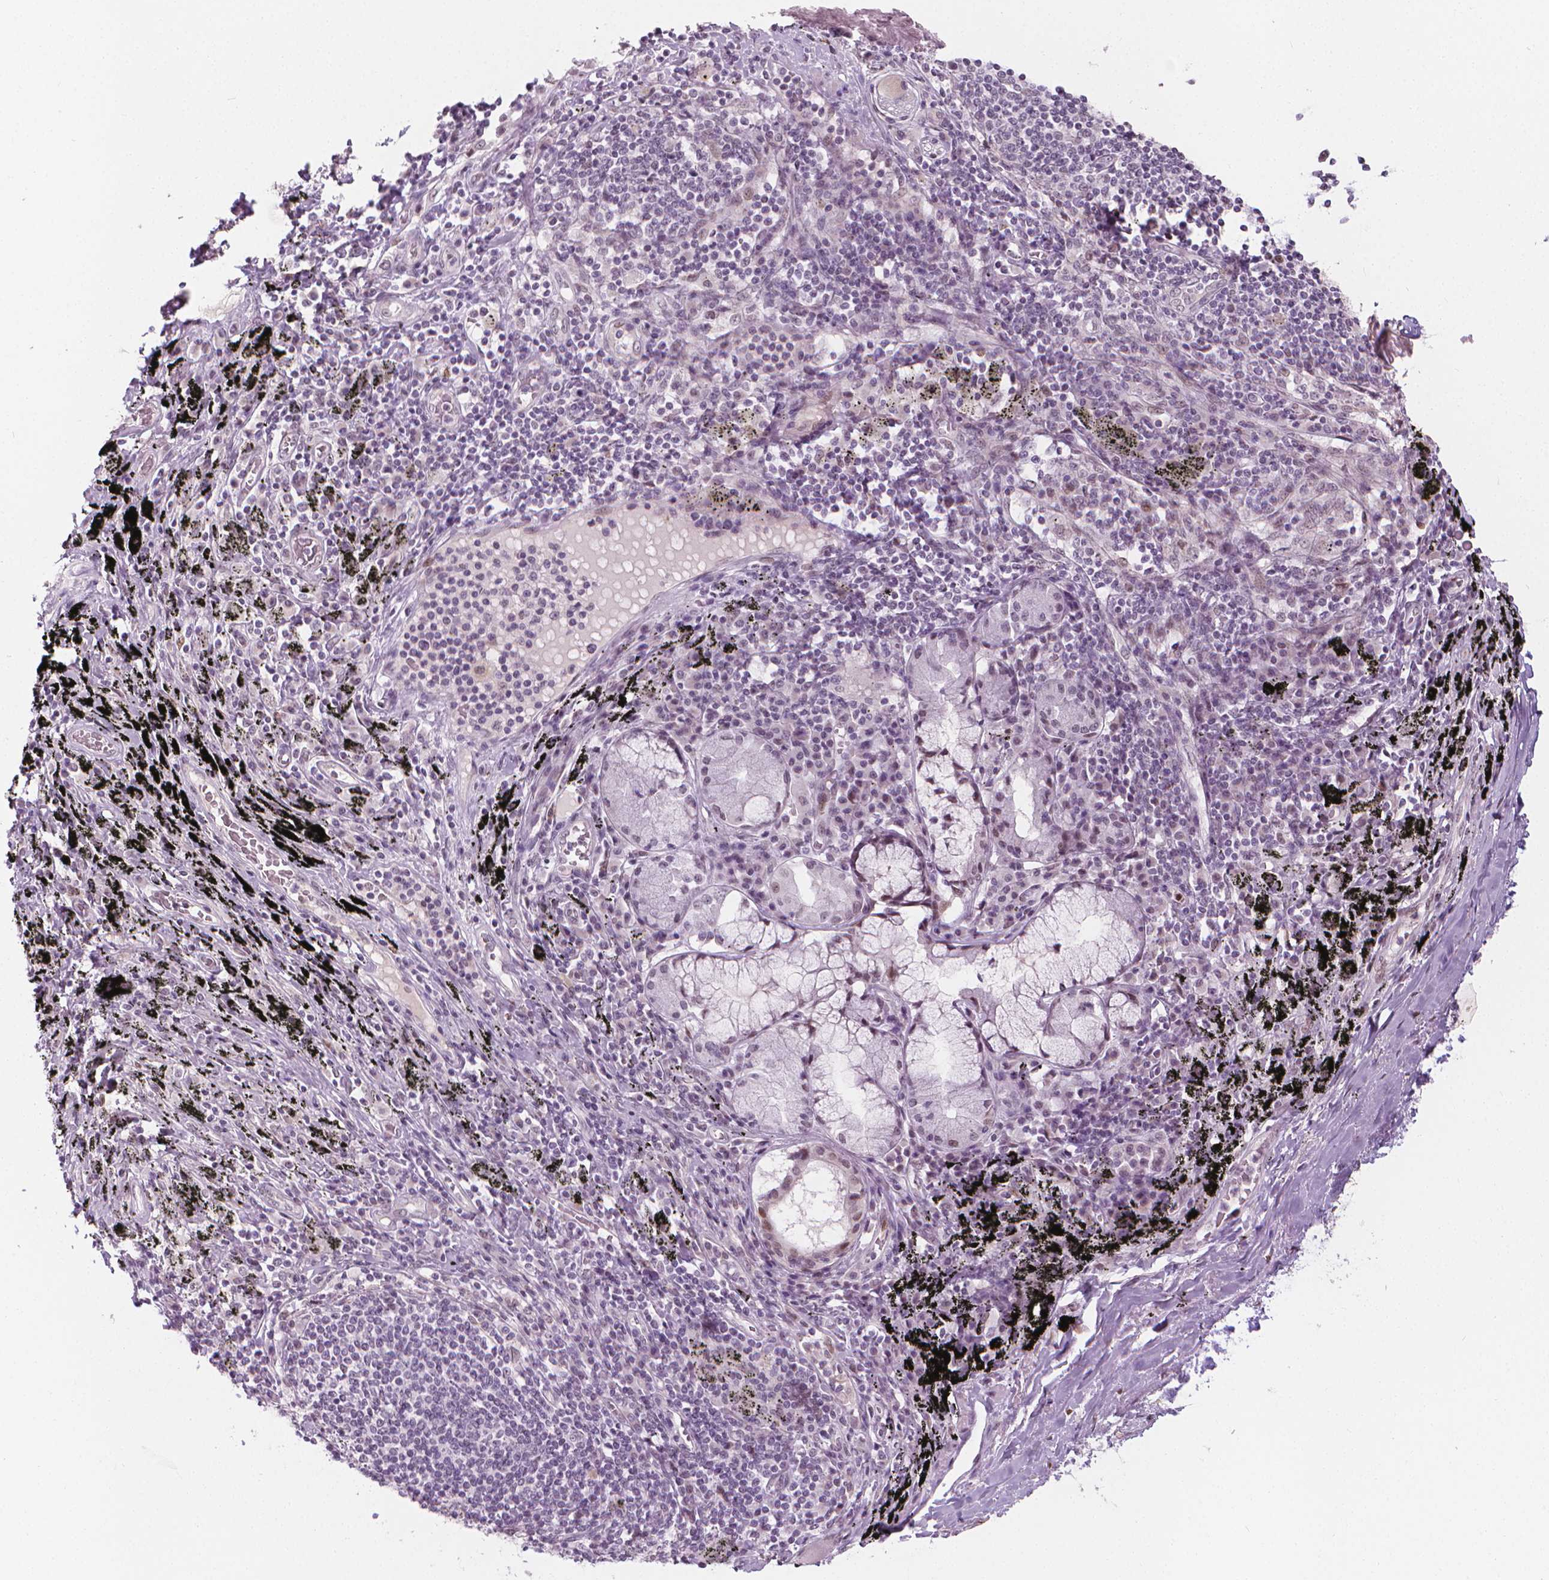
{"staining": {"intensity": "negative", "quantity": "none", "location": "none"}, "tissue": "adipose tissue", "cell_type": "Adipocytes", "image_type": "normal", "snomed": [{"axis": "morphology", "description": "Normal tissue, NOS"}, {"axis": "topography", "description": "Bronchus"}, {"axis": "topography", "description": "Lung"}], "caption": "DAB (3,3'-diaminobenzidine) immunohistochemical staining of normal adipose tissue displays no significant staining in adipocytes.", "gene": "CDKN1C", "patient": {"sex": "female", "age": 57}}